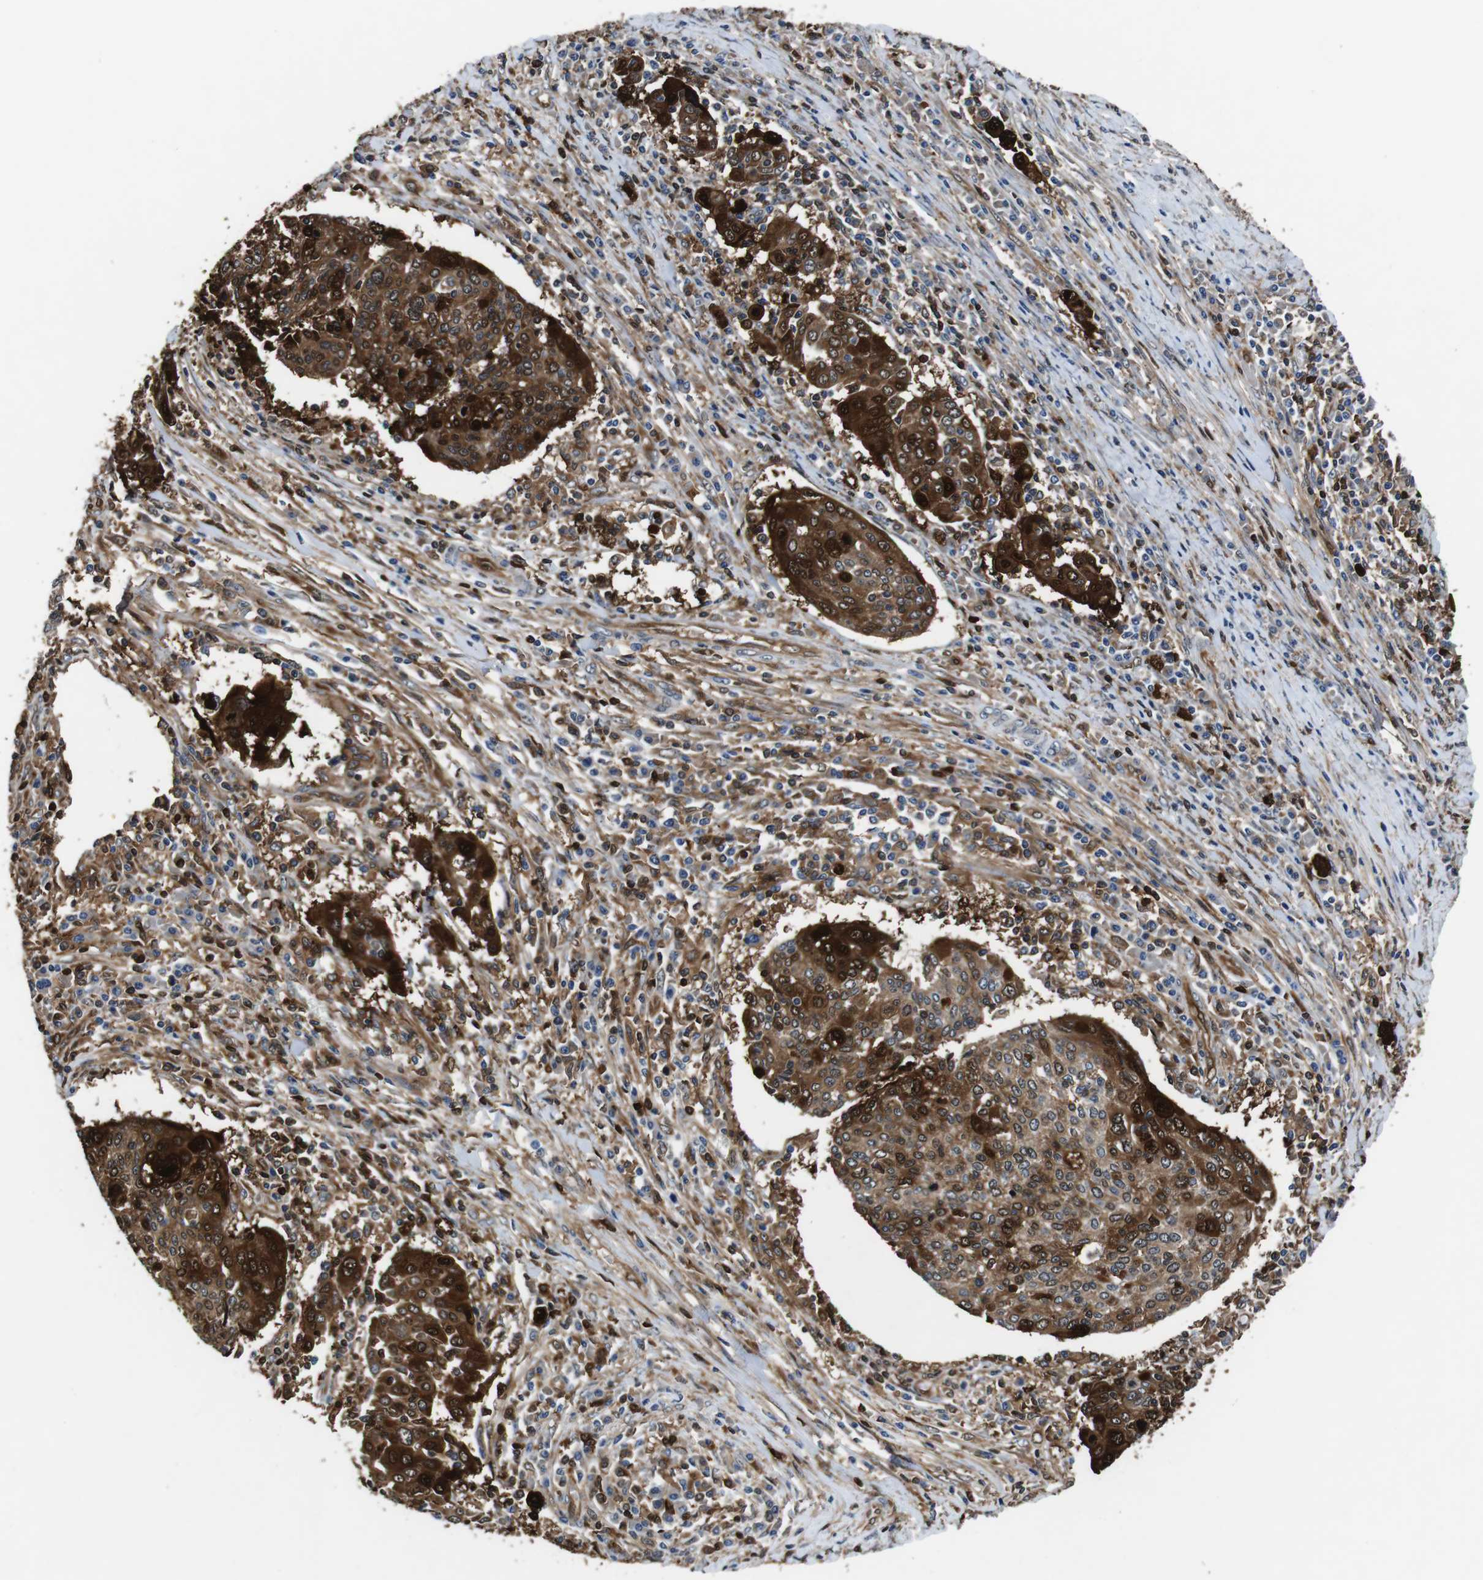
{"staining": {"intensity": "strong", "quantity": ">75%", "location": "cytoplasmic/membranous,nuclear"}, "tissue": "cervical cancer", "cell_type": "Tumor cells", "image_type": "cancer", "snomed": [{"axis": "morphology", "description": "Squamous cell carcinoma, NOS"}, {"axis": "topography", "description": "Cervix"}], "caption": "IHC (DAB) staining of squamous cell carcinoma (cervical) demonstrates strong cytoplasmic/membranous and nuclear protein positivity in approximately >75% of tumor cells. The staining was performed using DAB (3,3'-diaminobenzidine), with brown indicating positive protein expression. Nuclei are stained blue with hematoxylin.", "gene": "ANXA1", "patient": {"sex": "female", "age": 40}}